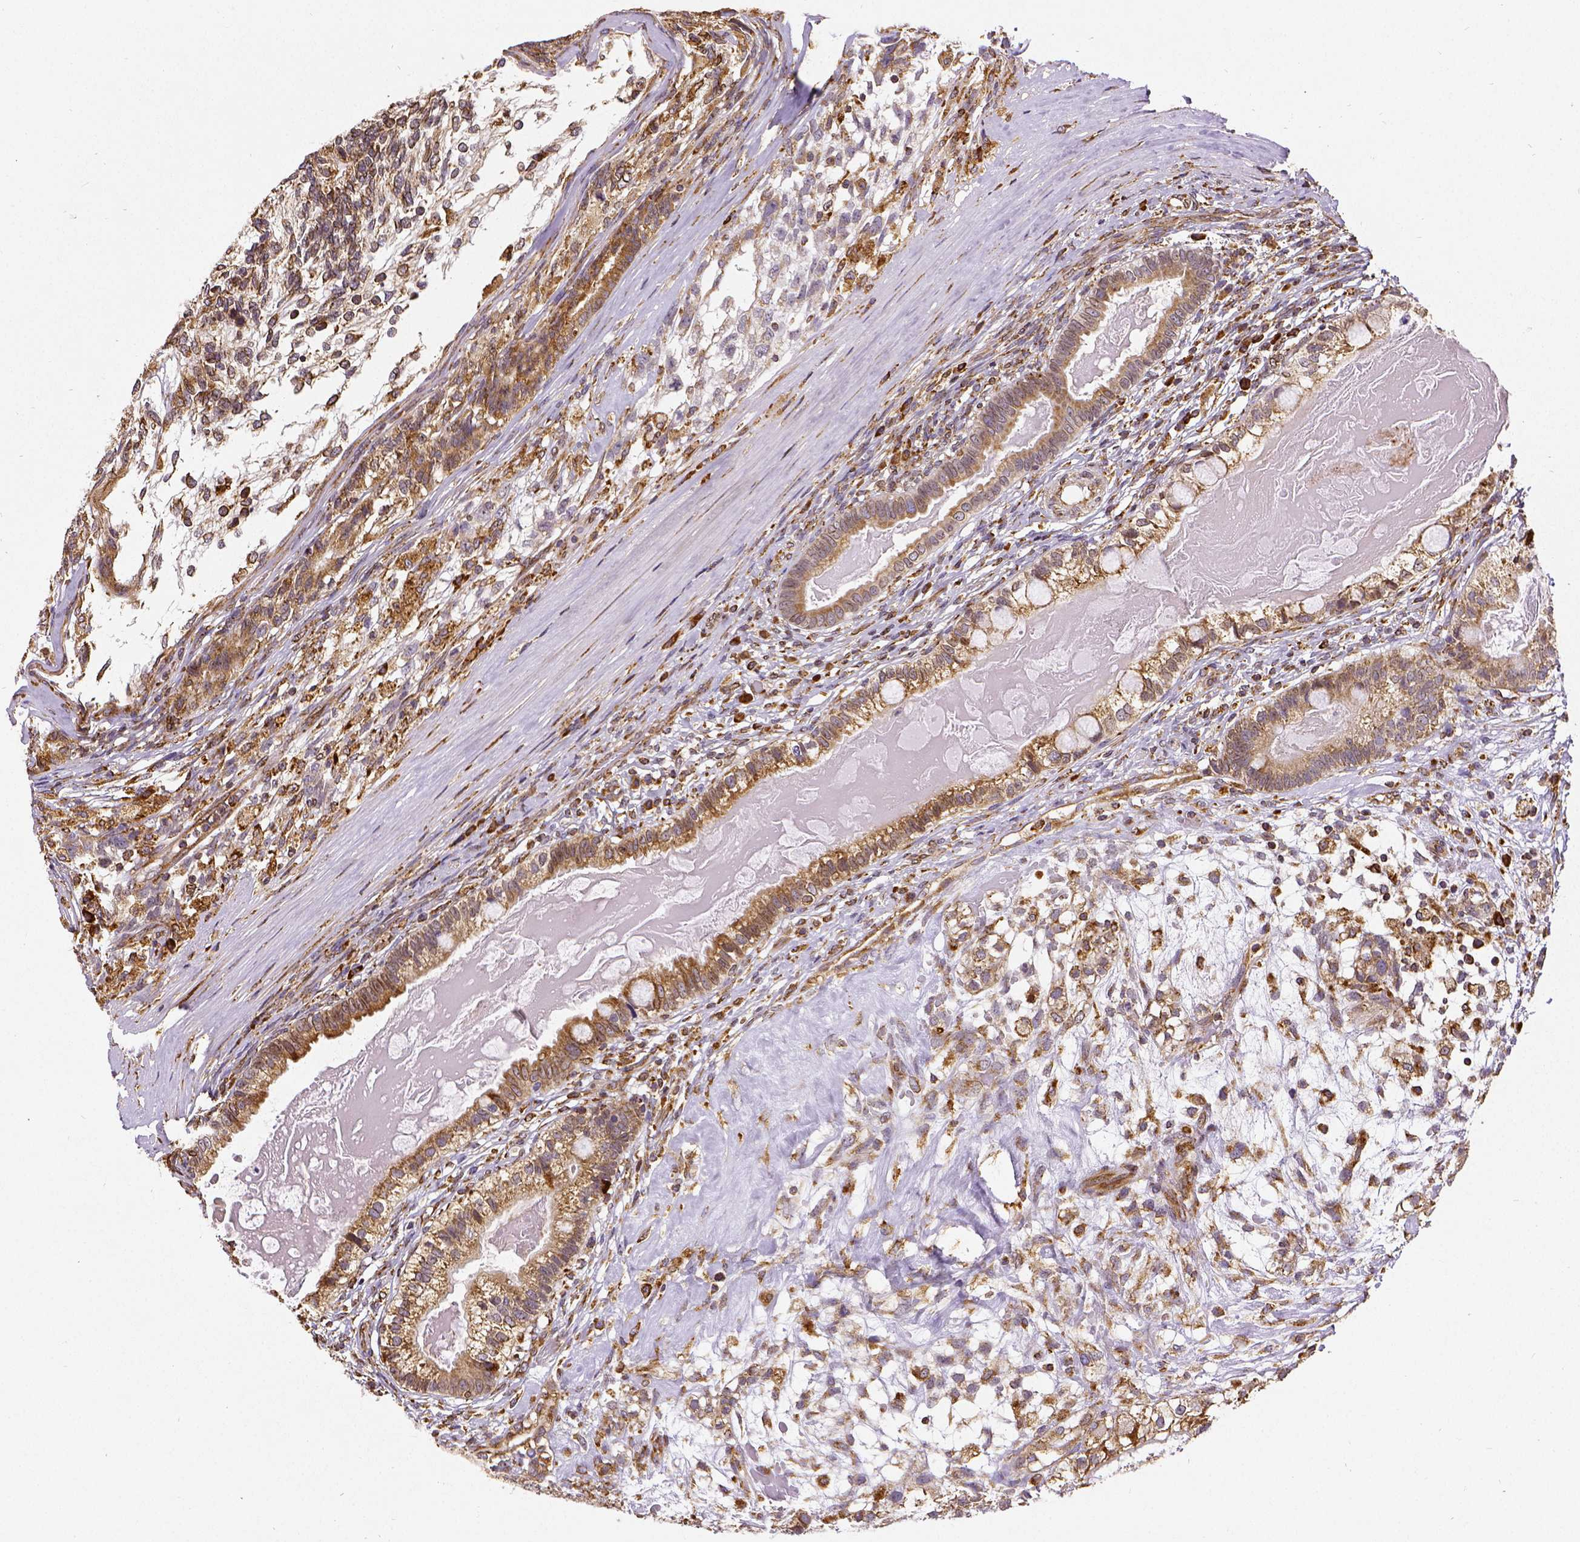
{"staining": {"intensity": "moderate", "quantity": ">75%", "location": "cytoplasmic/membranous"}, "tissue": "testis cancer", "cell_type": "Tumor cells", "image_type": "cancer", "snomed": [{"axis": "morphology", "description": "Seminoma, NOS"}, {"axis": "morphology", "description": "Carcinoma, Embryonal, NOS"}, {"axis": "topography", "description": "Testis"}], "caption": "Human testis embryonal carcinoma stained with a brown dye demonstrates moderate cytoplasmic/membranous positive staining in approximately >75% of tumor cells.", "gene": "MTDH", "patient": {"sex": "male", "age": 41}}